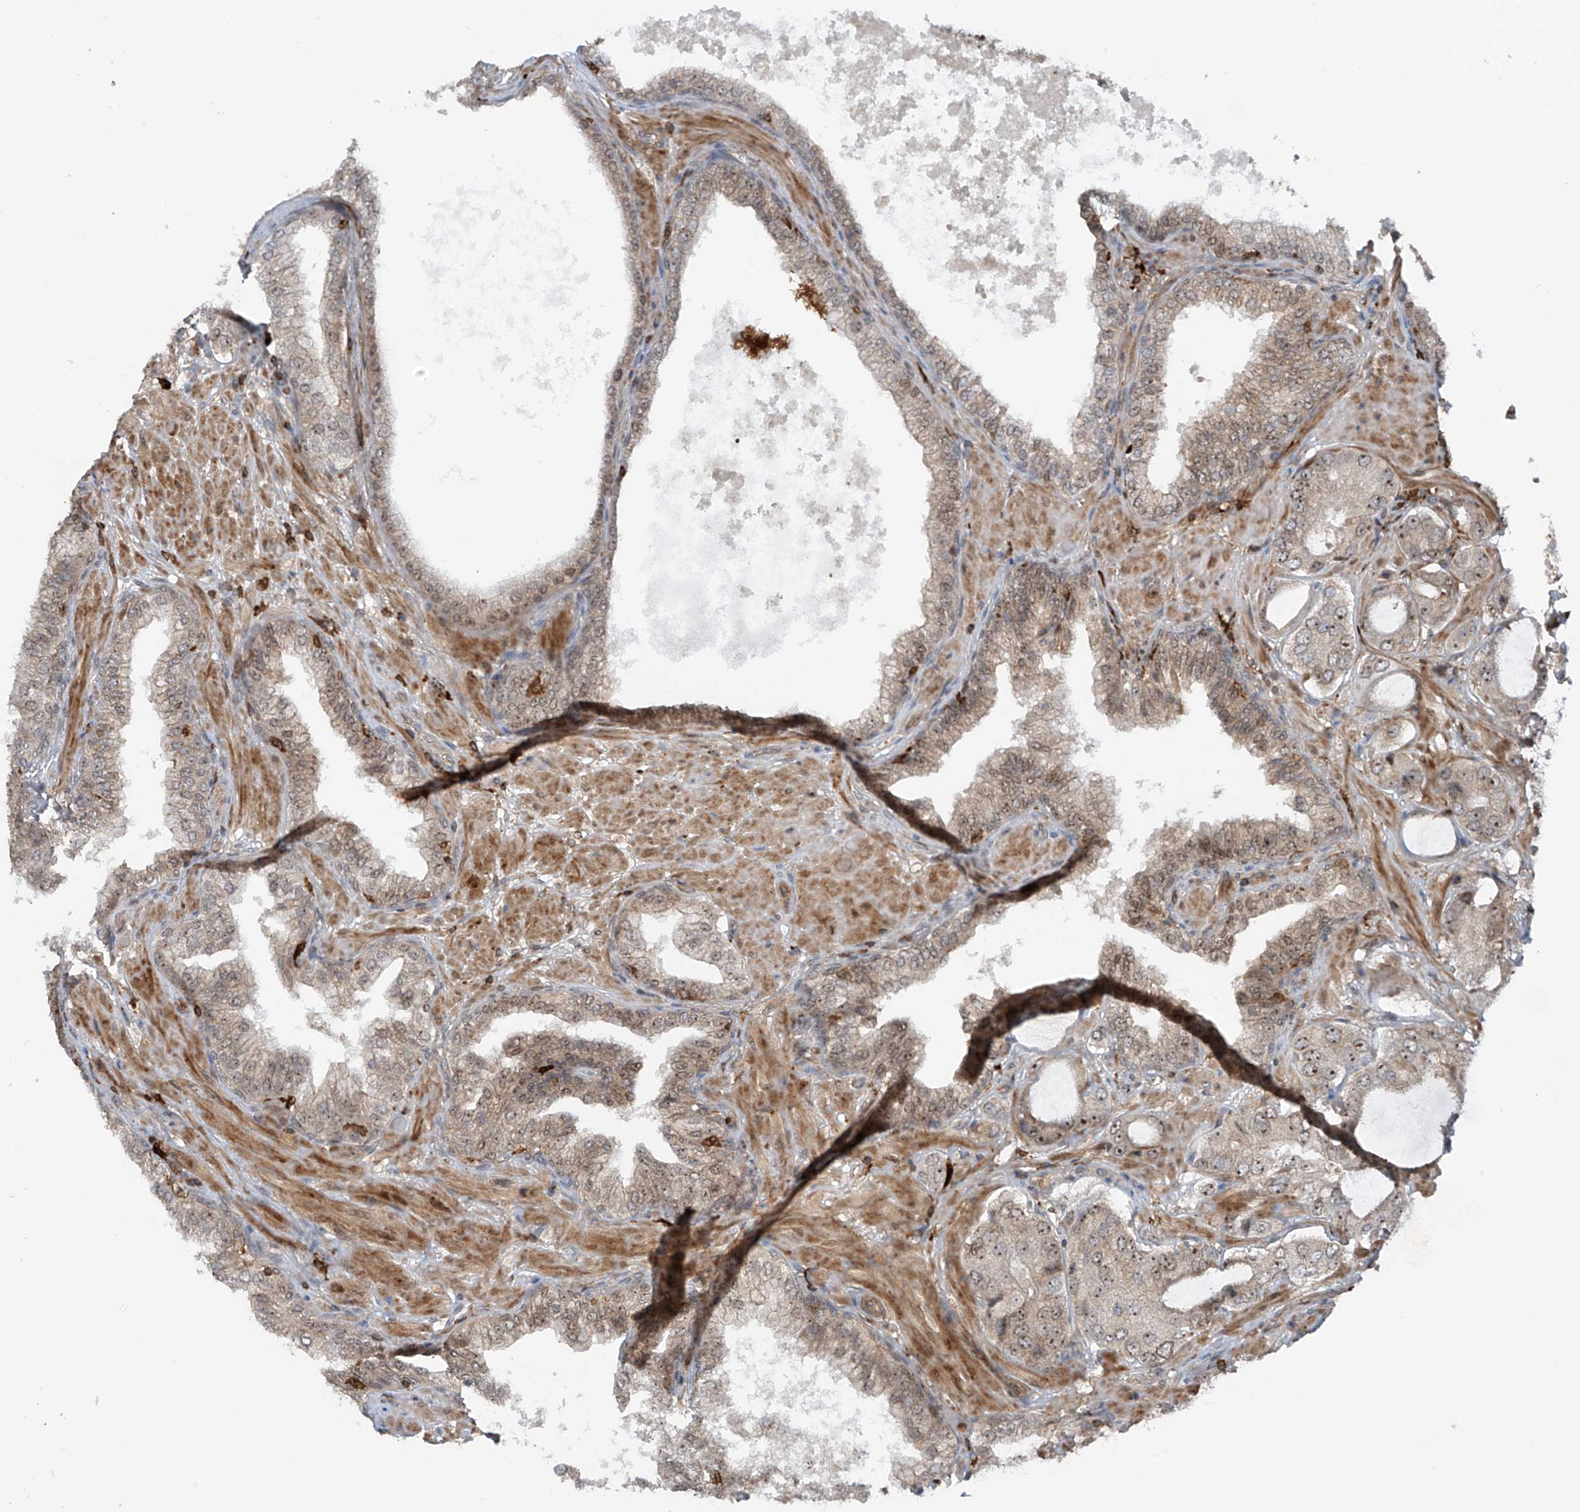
{"staining": {"intensity": "strong", "quantity": "<25%", "location": "nuclear"}, "tissue": "prostate cancer", "cell_type": "Tumor cells", "image_type": "cancer", "snomed": [{"axis": "morphology", "description": "Adenocarcinoma, High grade"}, {"axis": "topography", "description": "Prostate"}], "caption": "The photomicrograph shows a brown stain indicating the presence of a protein in the nuclear of tumor cells in prostate cancer.", "gene": "REPIN1", "patient": {"sex": "male", "age": 59}}